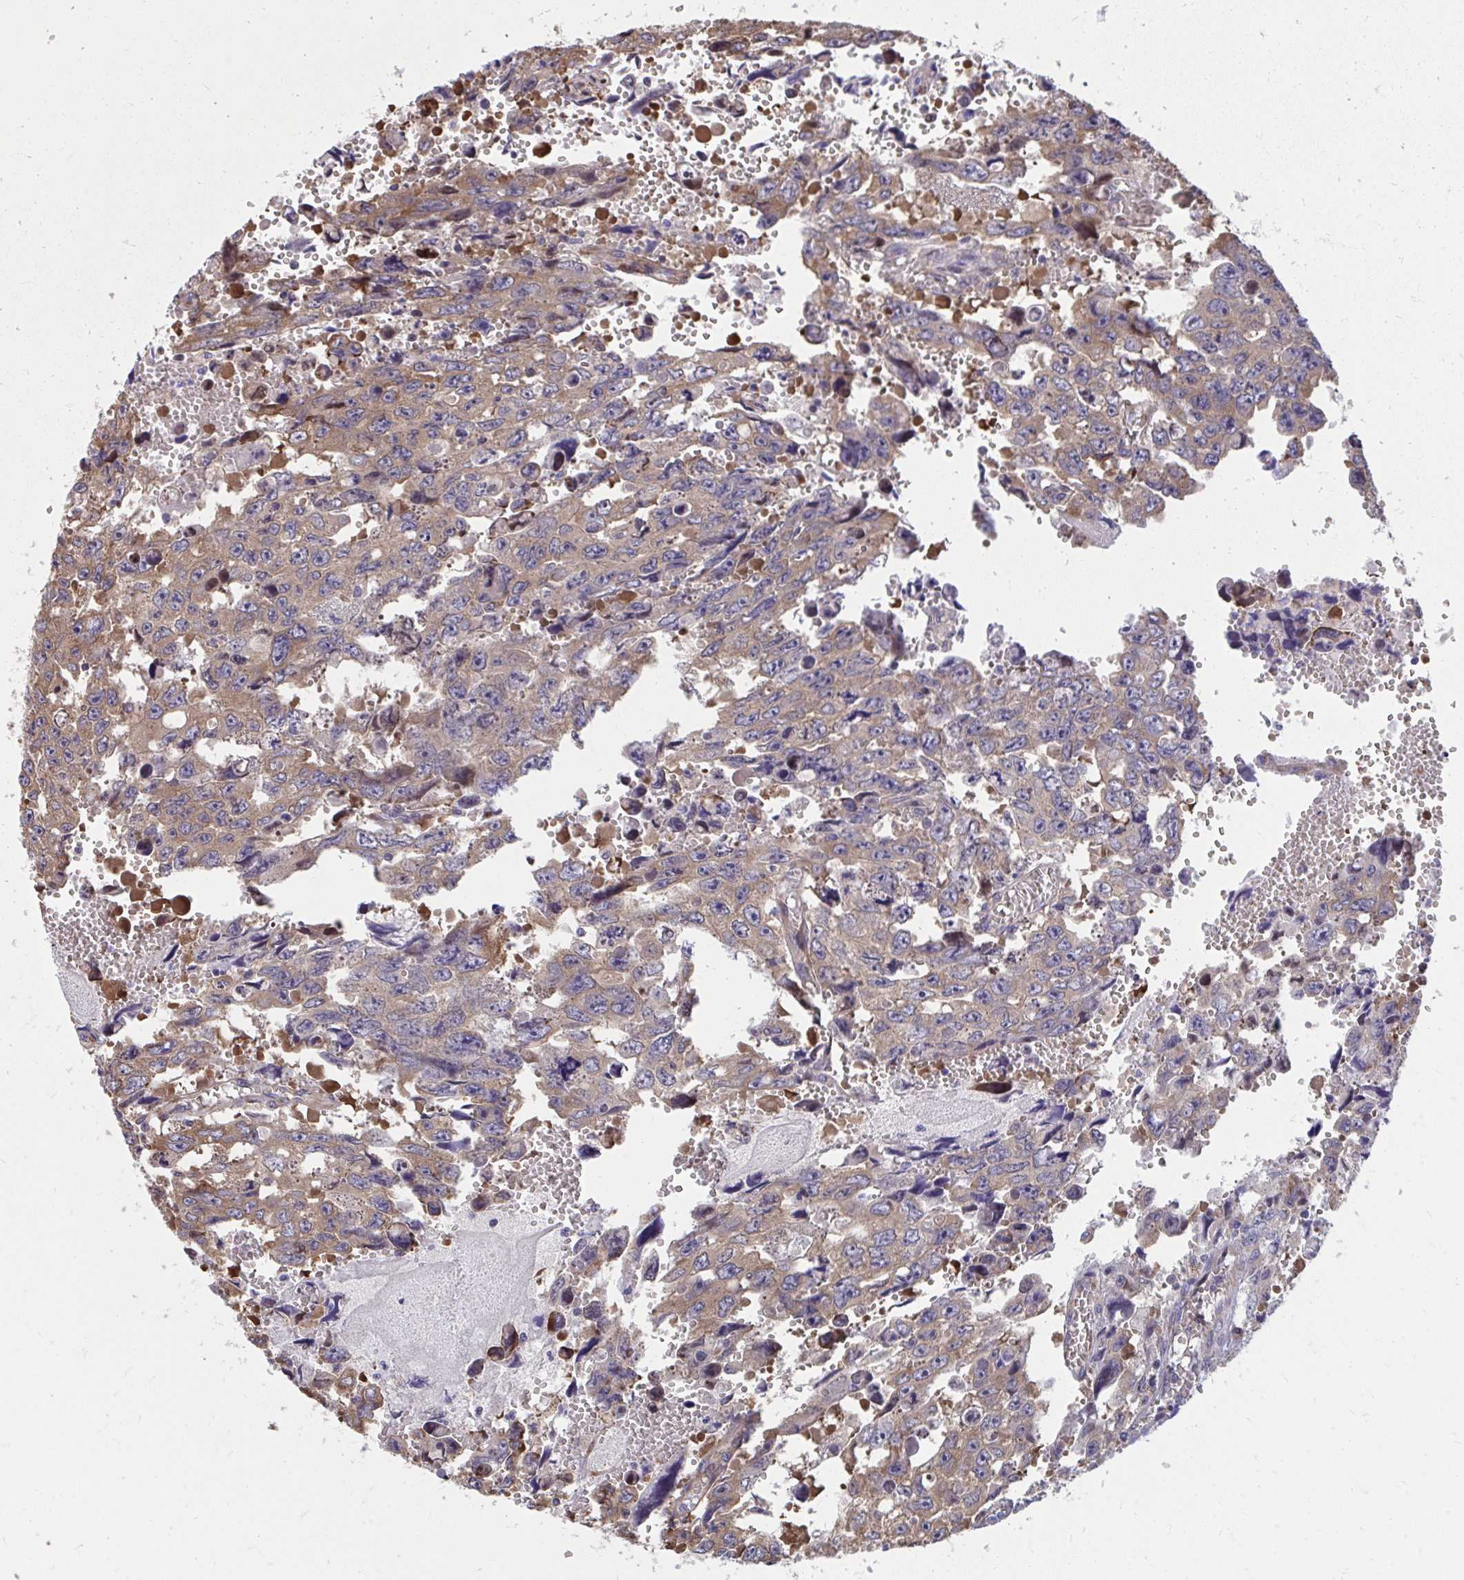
{"staining": {"intensity": "moderate", "quantity": "25%-75%", "location": "cytoplasmic/membranous"}, "tissue": "testis cancer", "cell_type": "Tumor cells", "image_type": "cancer", "snomed": [{"axis": "morphology", "description": "Seminoma, NOS"}, {"axis": "topography", "description": "Testis"}], "caption": "The immunohistochemical stain labels moderate cytoplasmic/membranous staining in tumor cells of seminoma (testis) tissue.", "gene": "ZNF778", "patient": {"sex": "male", "age": 26}}